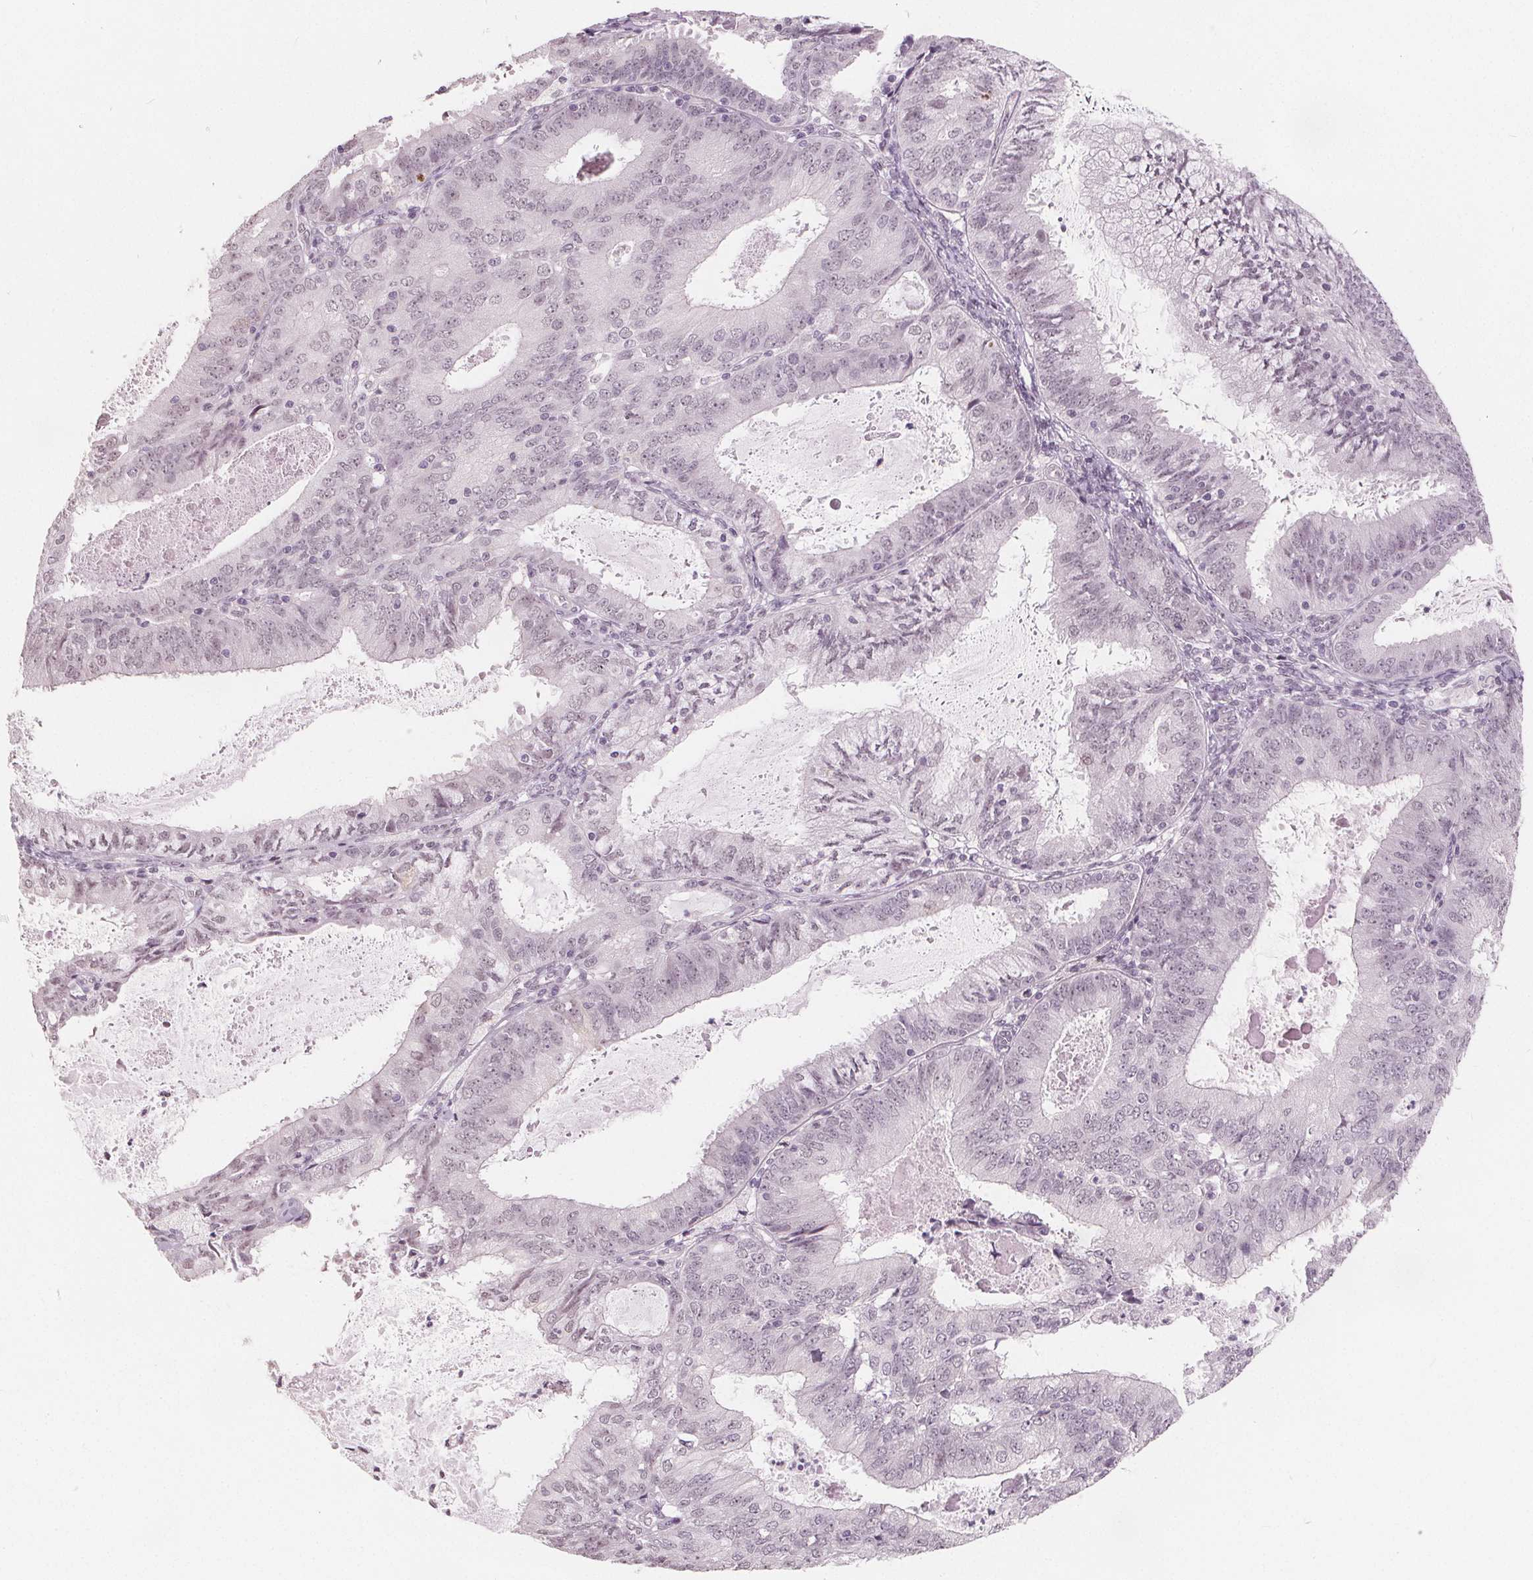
{"staining": {"intensity": "weak", "quantity": "<25%", "location": "nuclear"}, "tissue": "endometrial cancer", "cell_type": "Tumor cells", "image_type": "cancer", "snomed": [{"axis": "morphology", "description": "Adenocarcinoma, NOS"}, {"axis": "topography", "description": "Endometrium"}], "caption": "The photomicrograph exhibits no significant expression in tumor cells of adenocarcinoma (endometrial).", "gene": "NUP210L", "patient": {"sex": "female", "age": 57}}